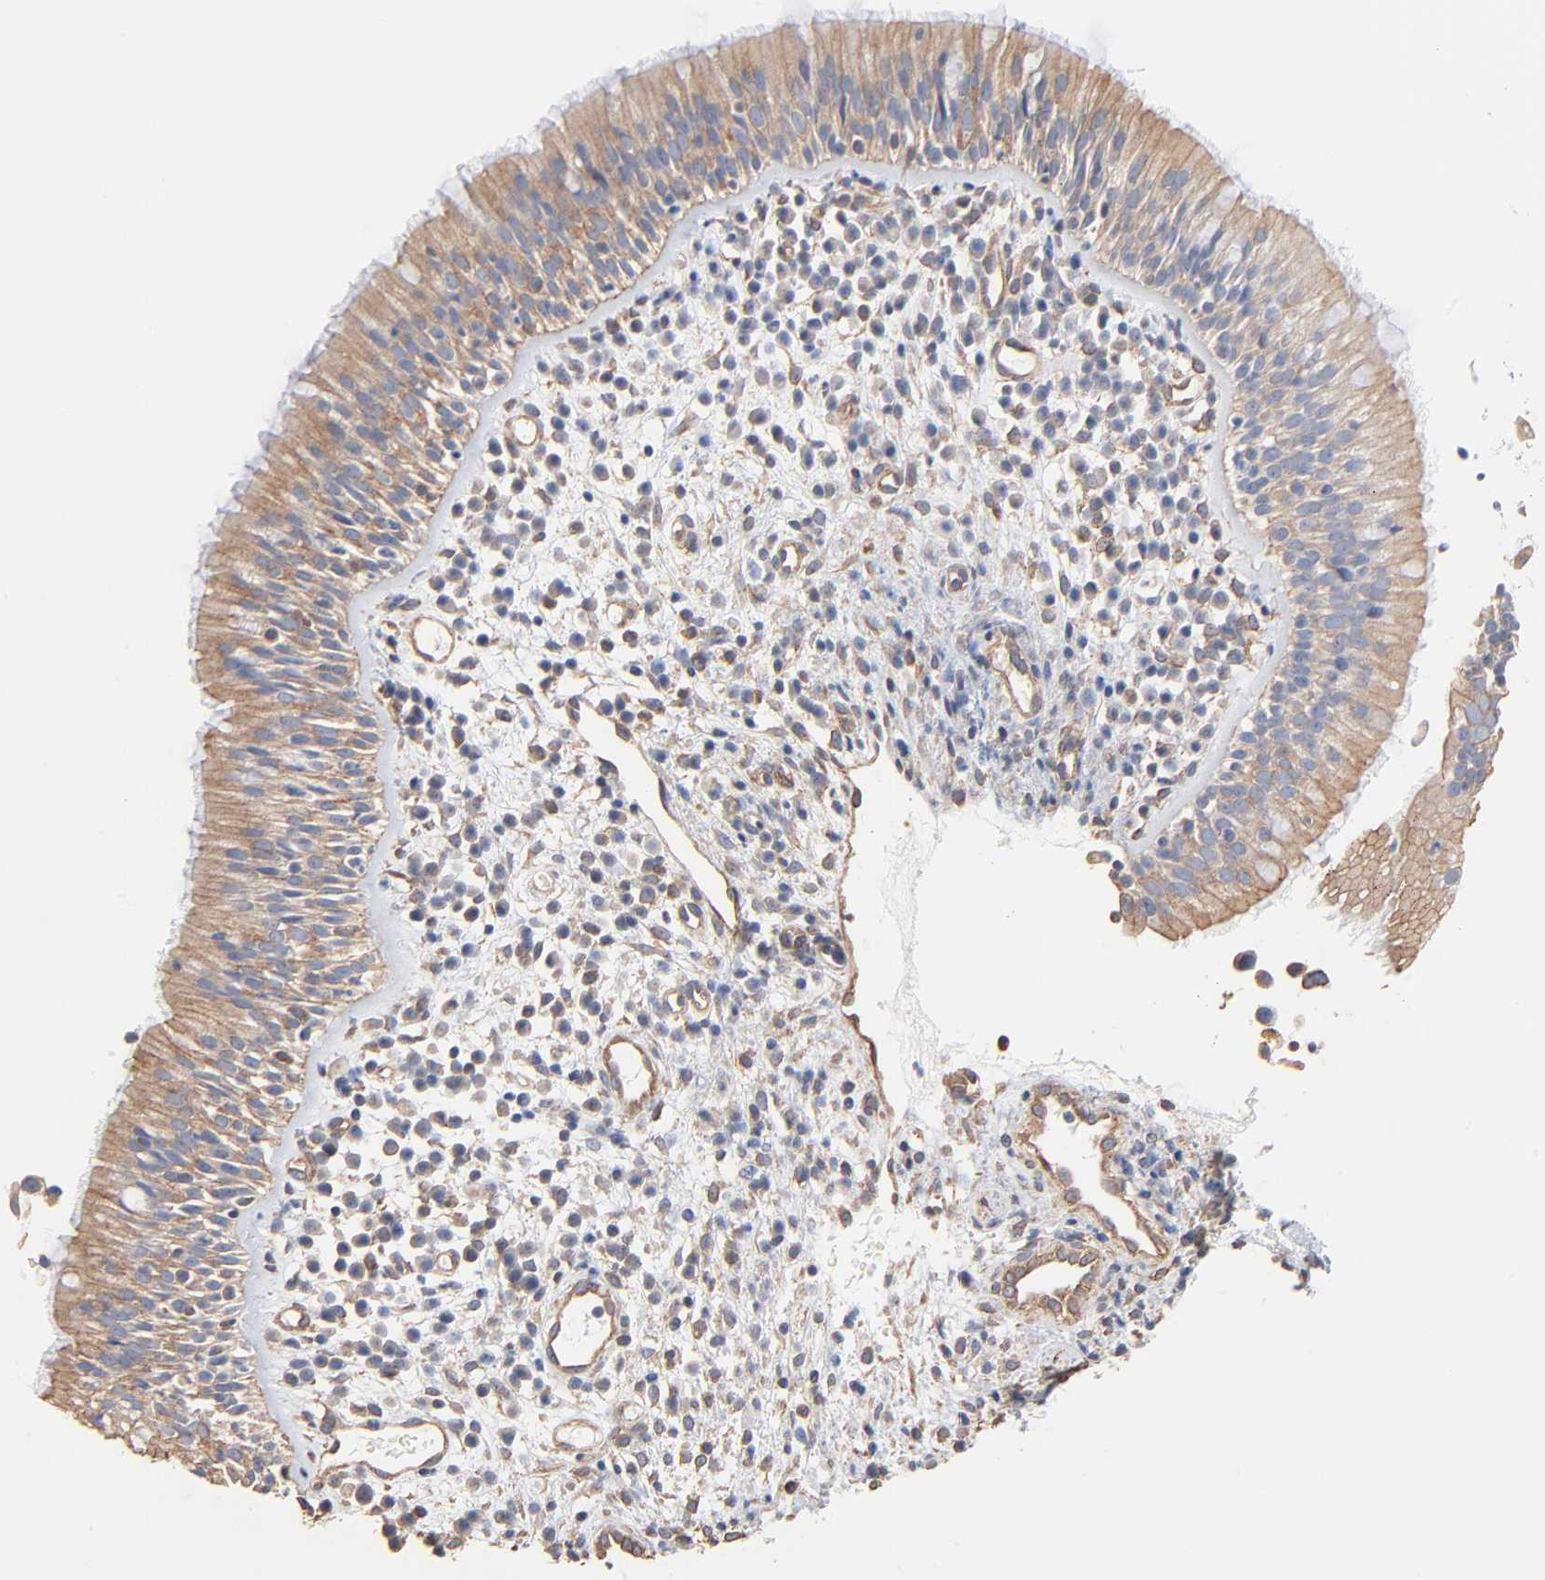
{"staining": {"intensity": "weak", "quantity": ">75%", "location": "cytoplasmic/membranous"}, "tissue": "nasopharynx", "cell_type": "Respiratory epithelial cells", "image_type": "normal", "snomed": [{"axis": "morphology", "description": "Normal tissue, NOS"}, {"axis": "morphology", "description": "Inflammation, NOS"}, {"axis": "morphology", "description": "Malignant melanoma, Metastatic site"}, {"axis": "topography", "description": "Nasopharynx"}], "caption": "Weak cytoplasmic/membranous expression is seen in about >75% of respiratory epithelial cells in benign nasopharynx.", "gene": "ABCD4", "patient": {"sex": "female", "age": 55}}